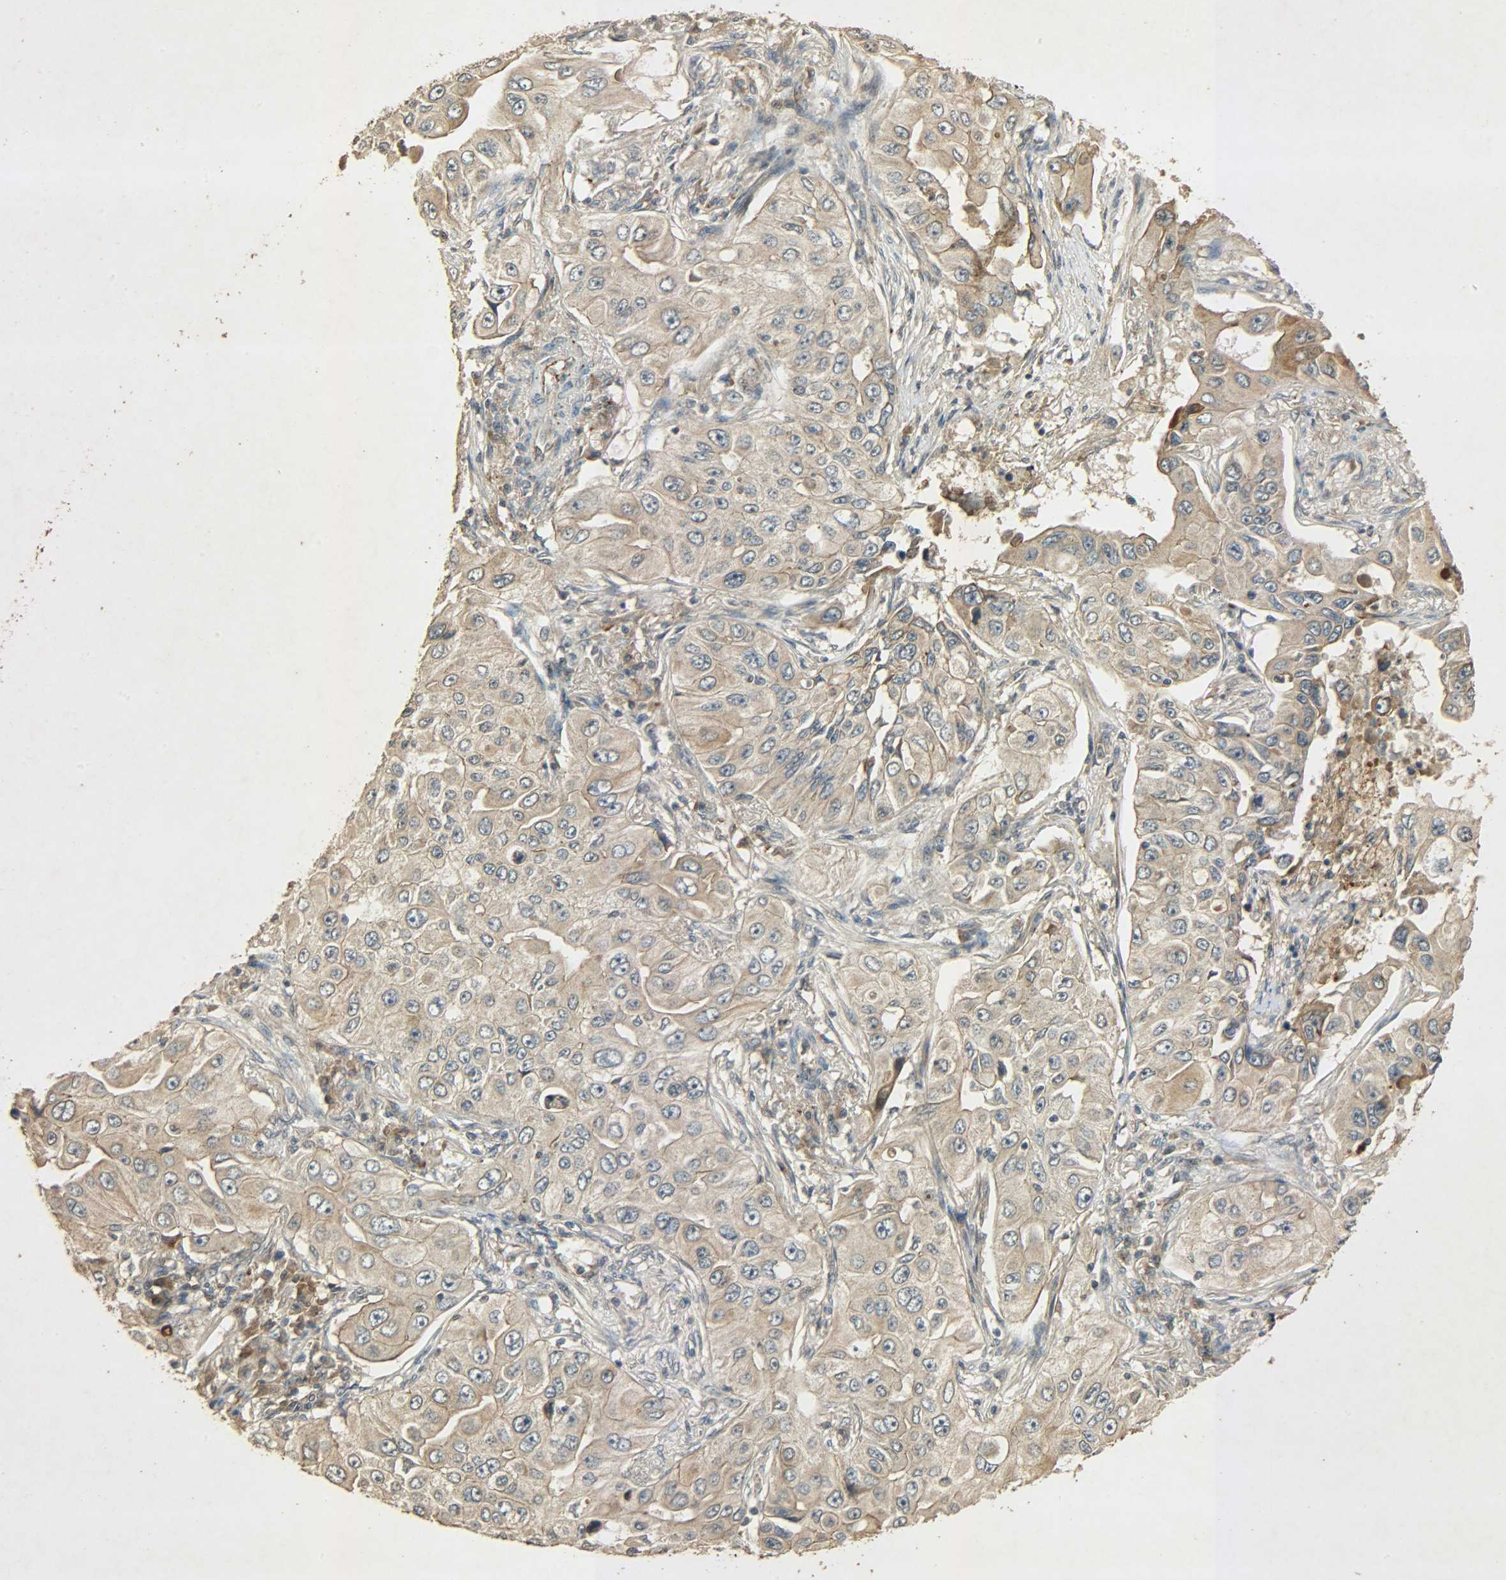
{"staining": {"intensity": "moderate", "quantity": ">75%", "location": "cytoplasmic/membranous"}, "tissue": "lung cancer", "cell_type": "Tumor cells", "image_type": "cancer", "snomed": [{"axis": "morphology", "description": "Adenocarcinoma, NOS"}, {"axis": "topography", "description": "Lung"}], "caption": "Lung cancer (adenocarcinoma) was stained to show a protein in brown. There is medium levels of moderate cytoplasmic/membranous expression in approximately >75% of tumor cells. Using DAB (brown) and hematoxylin (blue) stains, captured at high magnification using brightfield microscopy.", "gene": "ATP2B1", "patient": {"sex": "male", "age": 84}}